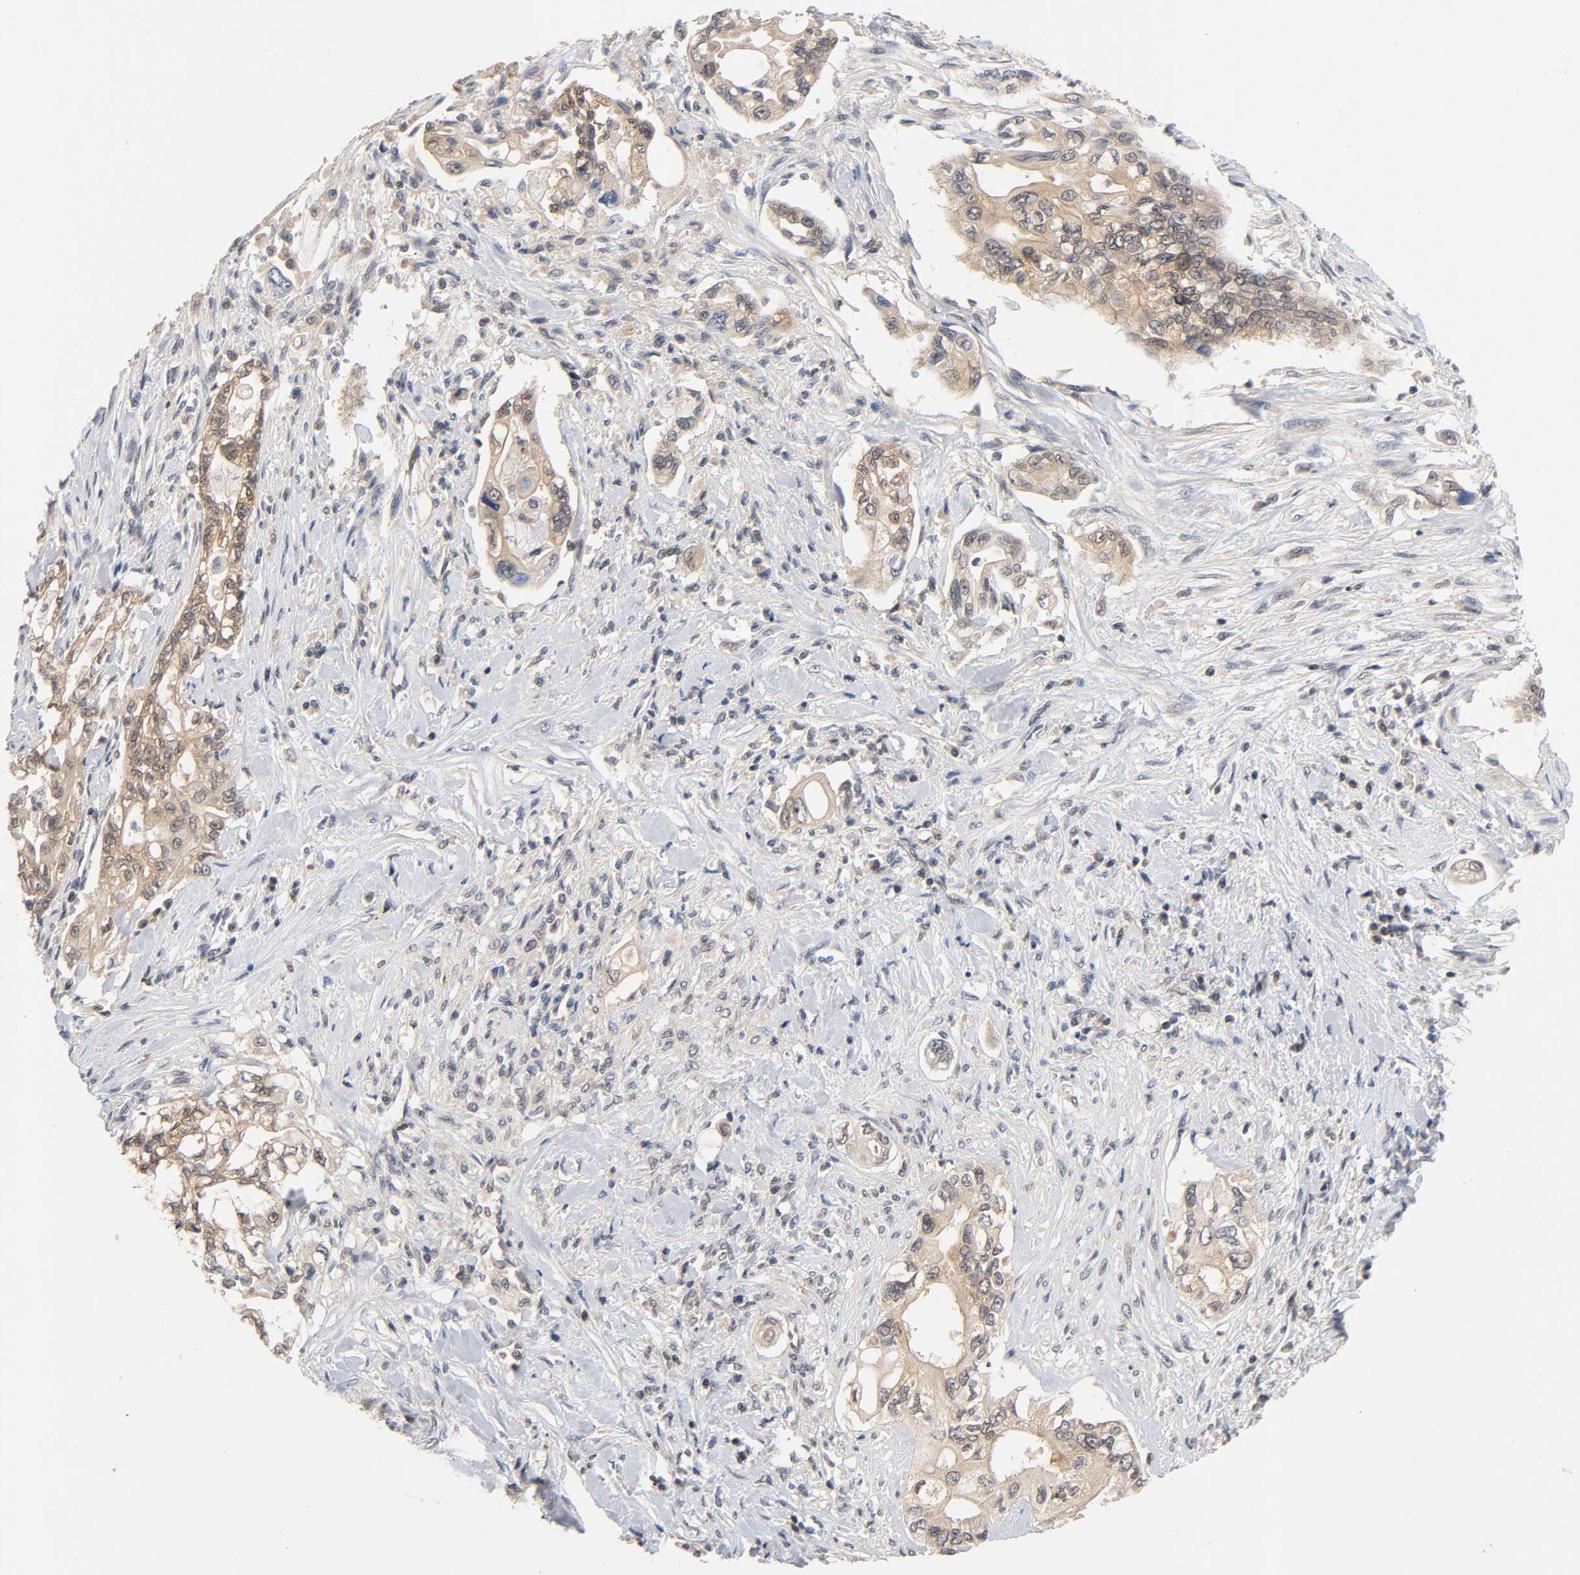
{"staining": {"intensity": "weak", "quantity": ">75%", "location": "cytoplasmic/membranous,nuclear"}, "tissue": "pancreatic cancer", "cell_type": "Tumor cells", "image_type": "cancer", "snomed": [{"axis": "morphology", "description": "Normal tissue, NOS"}, {"axis": "topography", "description": "Pancreas"}], "caption": "Pancreatic cancer tissue displays weak cytoplasmic/membranous and nuclear staining in about >75% of tumor cells The staining is performed using DAB (3,3'-diaminobenzidine) brown chromogen to label protein expression. The nuclei are counter-stained blue using hematoxylin.", "gene": "PRKAB1", "patient": {"sex": "male", "age": 42}}